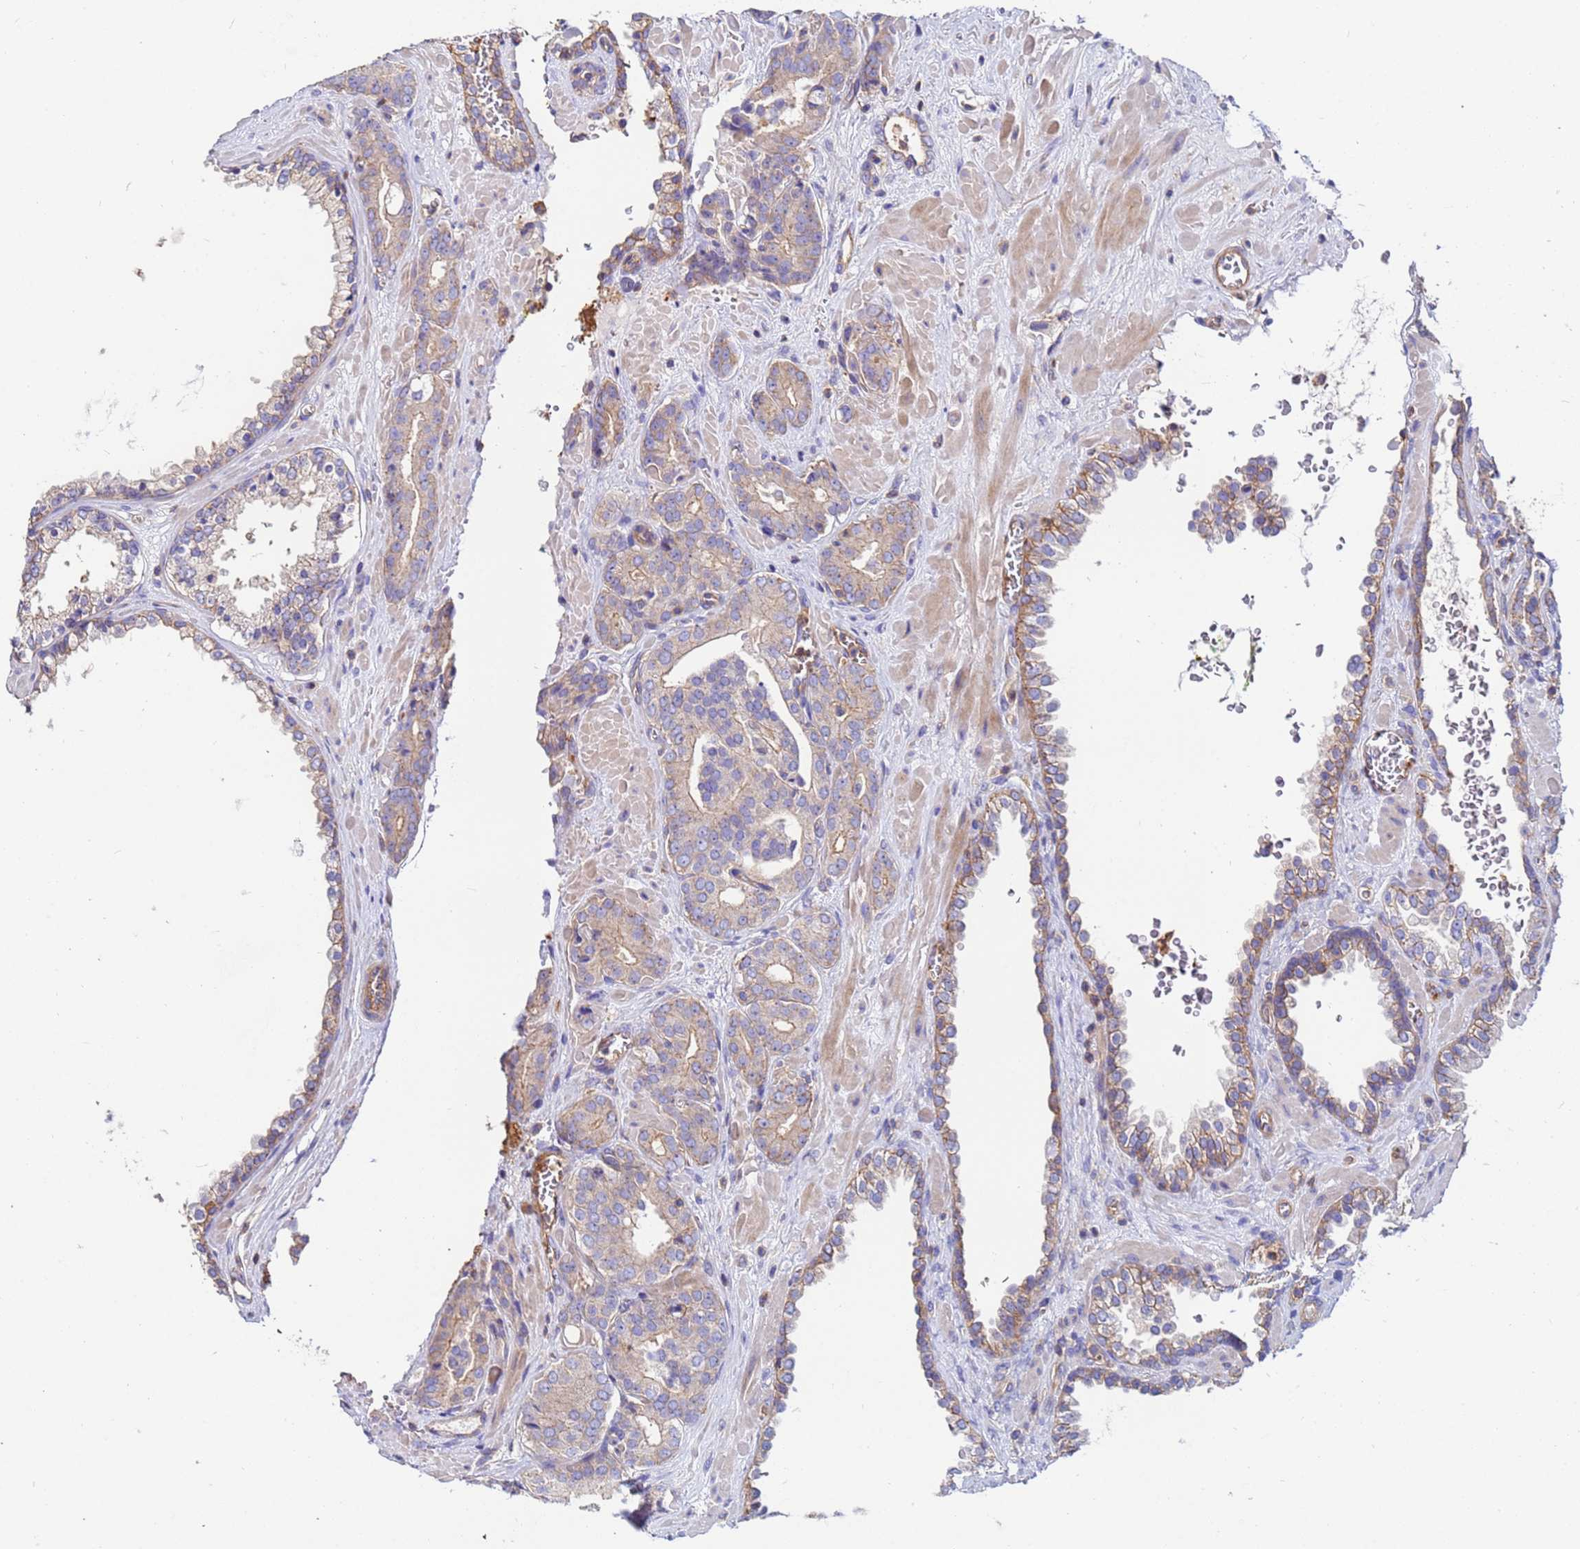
{"staining": {"intensity": "weak", "quantity": "25%-75%", "location": "cytoplasmic/membranous"}, "tissue": "prostate cancer", "cell_type": "Tumor cells", "image_type": "cancer", "snomed": [{"axis": "morphology", "description": "Adenocarcinoma, High grade"}, {"axis": "topography", "description": "Prostate"}], "caption": "Brown immunohistochemical staining in prostate cancer (high-grade adenocarcinoma) reveals weak cytoplasmic/membranous expression in approximately 25%-75% of tumor cells.", "gene": "POTEE", "patient": {"sex": "male", "age": 66}}